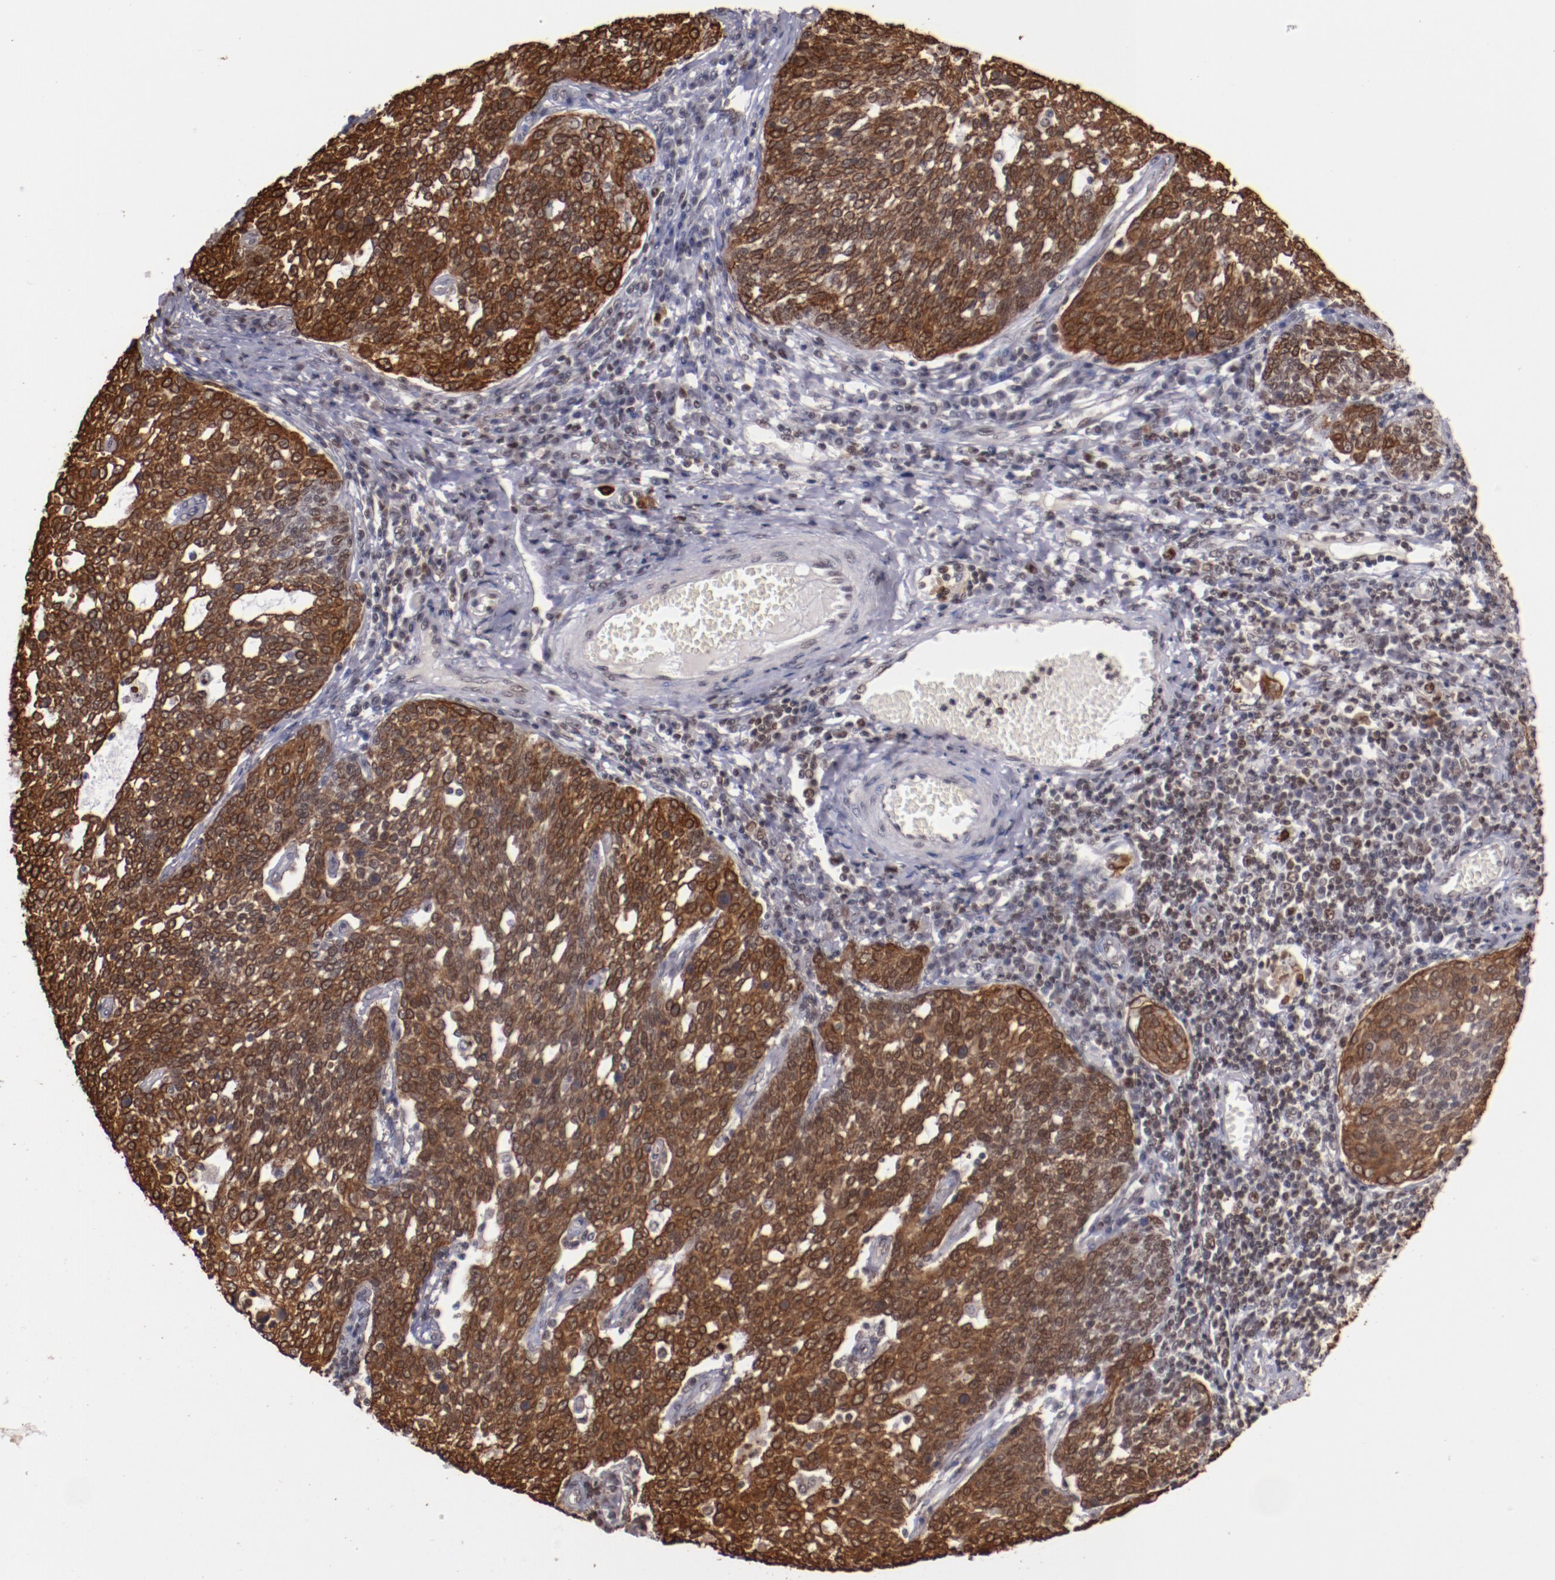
{"staining": {"intensity": "moderate", "quantity": ">75%", "location": "cytoplasmic/membranous,nuclear"}, "tissue": "cervical cancer", "cell_type": "Tumor cells", "image_type": "cancer", "snomed": [{"axis": "morphology", "description": "Squamous cell carcinoma, NOS"}, {"axis": "topography", "description": "Cervix"}], "caption": "The histopathology image demonstrates a brown stain indicating the presence of a protein in the cytoplasmic/membranous and nuclear of tumor cells in cervical squamous cell carcinoma.", "gene": "STAG2", "patient": {"sex": "female", "age": 34}}